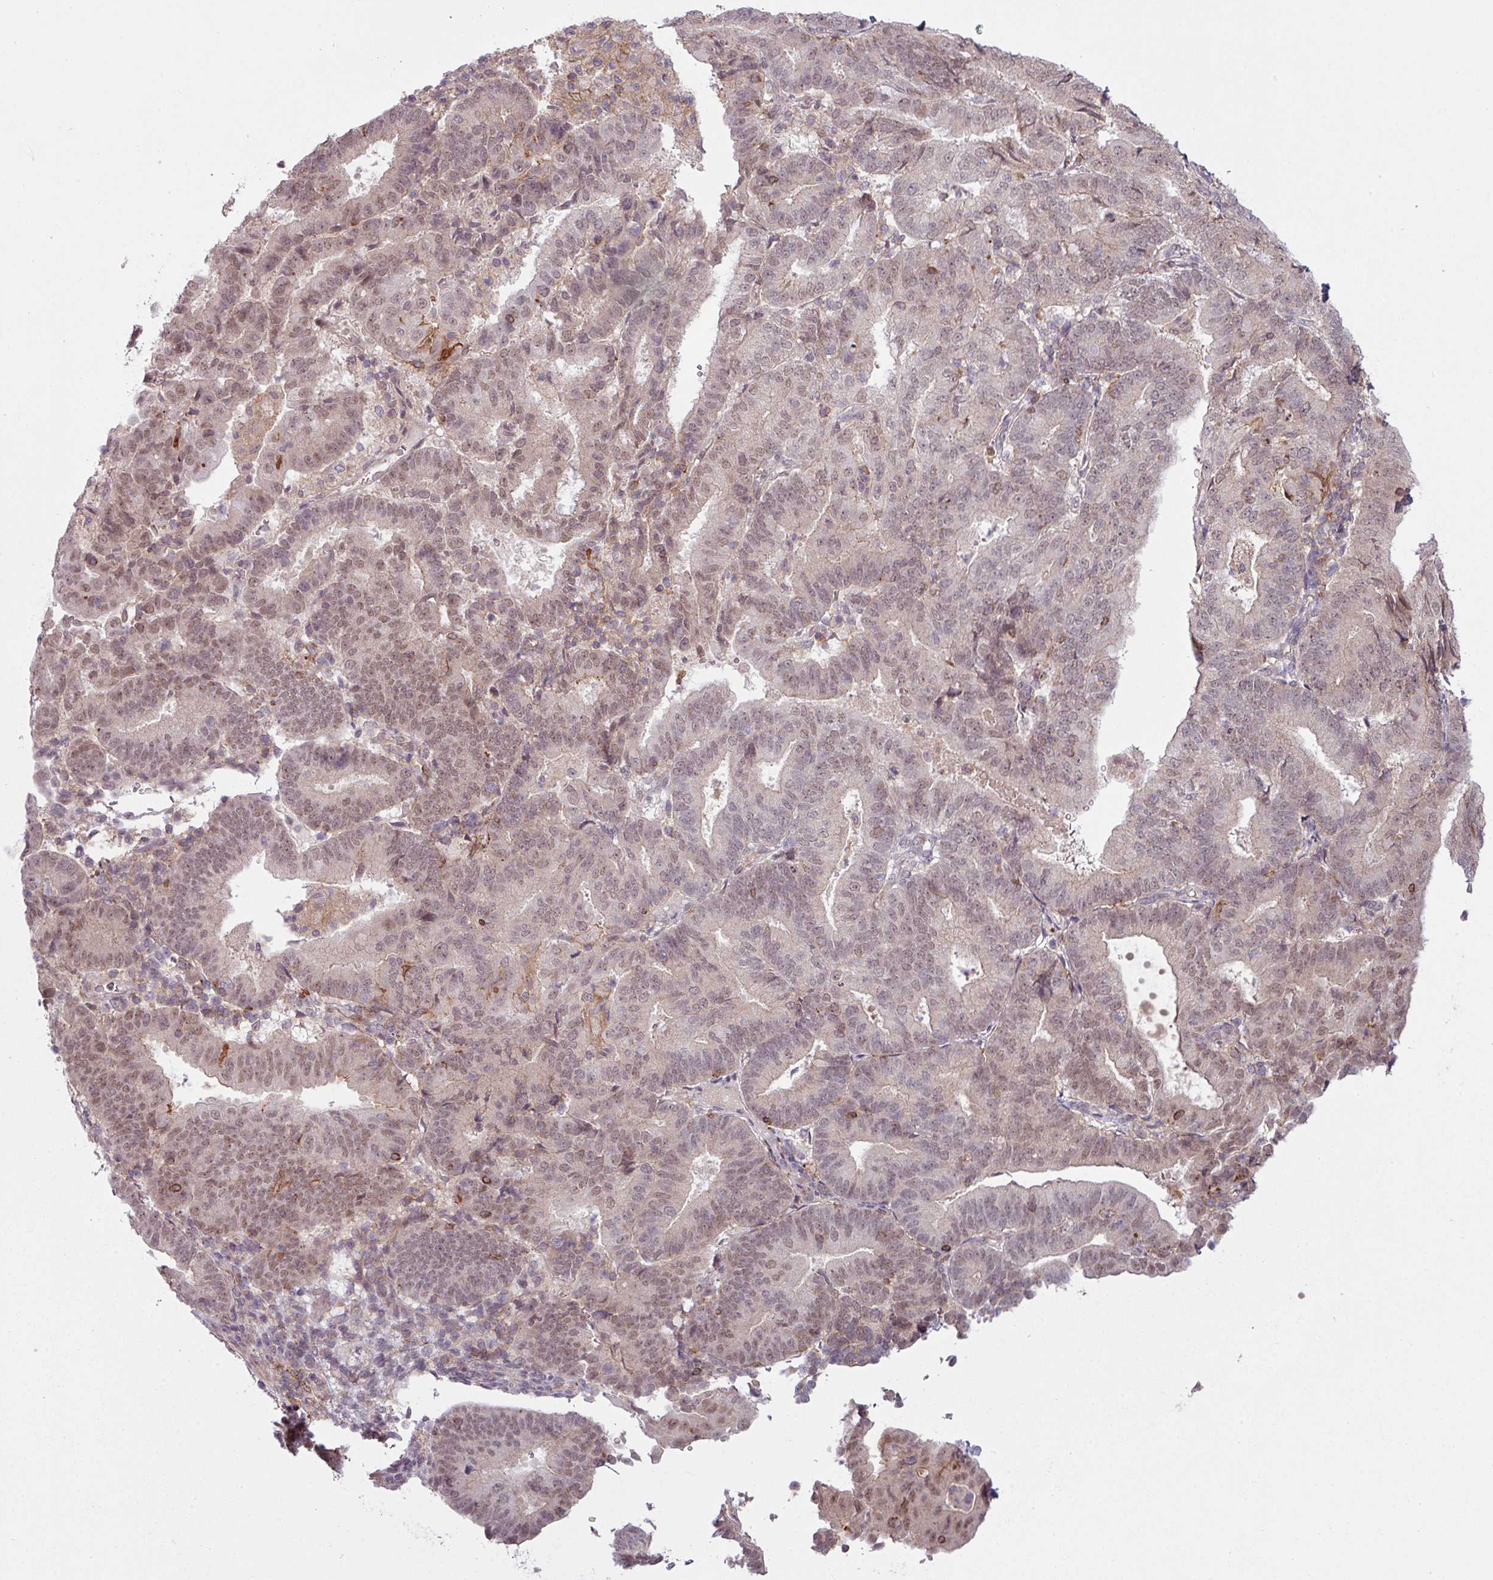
{"staining": {"intensity": "weak", "quantity": "25%-75%", "location": "nuclear"}, "tissue": "endometrial cancer", "cell_type": "Tumor cells", "image_type": "cancer", "snomed": [{"axis": "morphology", "description": "Adenocarcinoma, NOS"}, {"axis": "topography", "description": "Endometrium"}], "caption": "Immunohistochemical staining of endometrial cancer (adenocarcinoma) exhibits low levels of weak nuclear expression in about 25%-75% of tumor cells.", "gene": "ZC2HC1C", "patient": {"sex": "female", "age": 70}}